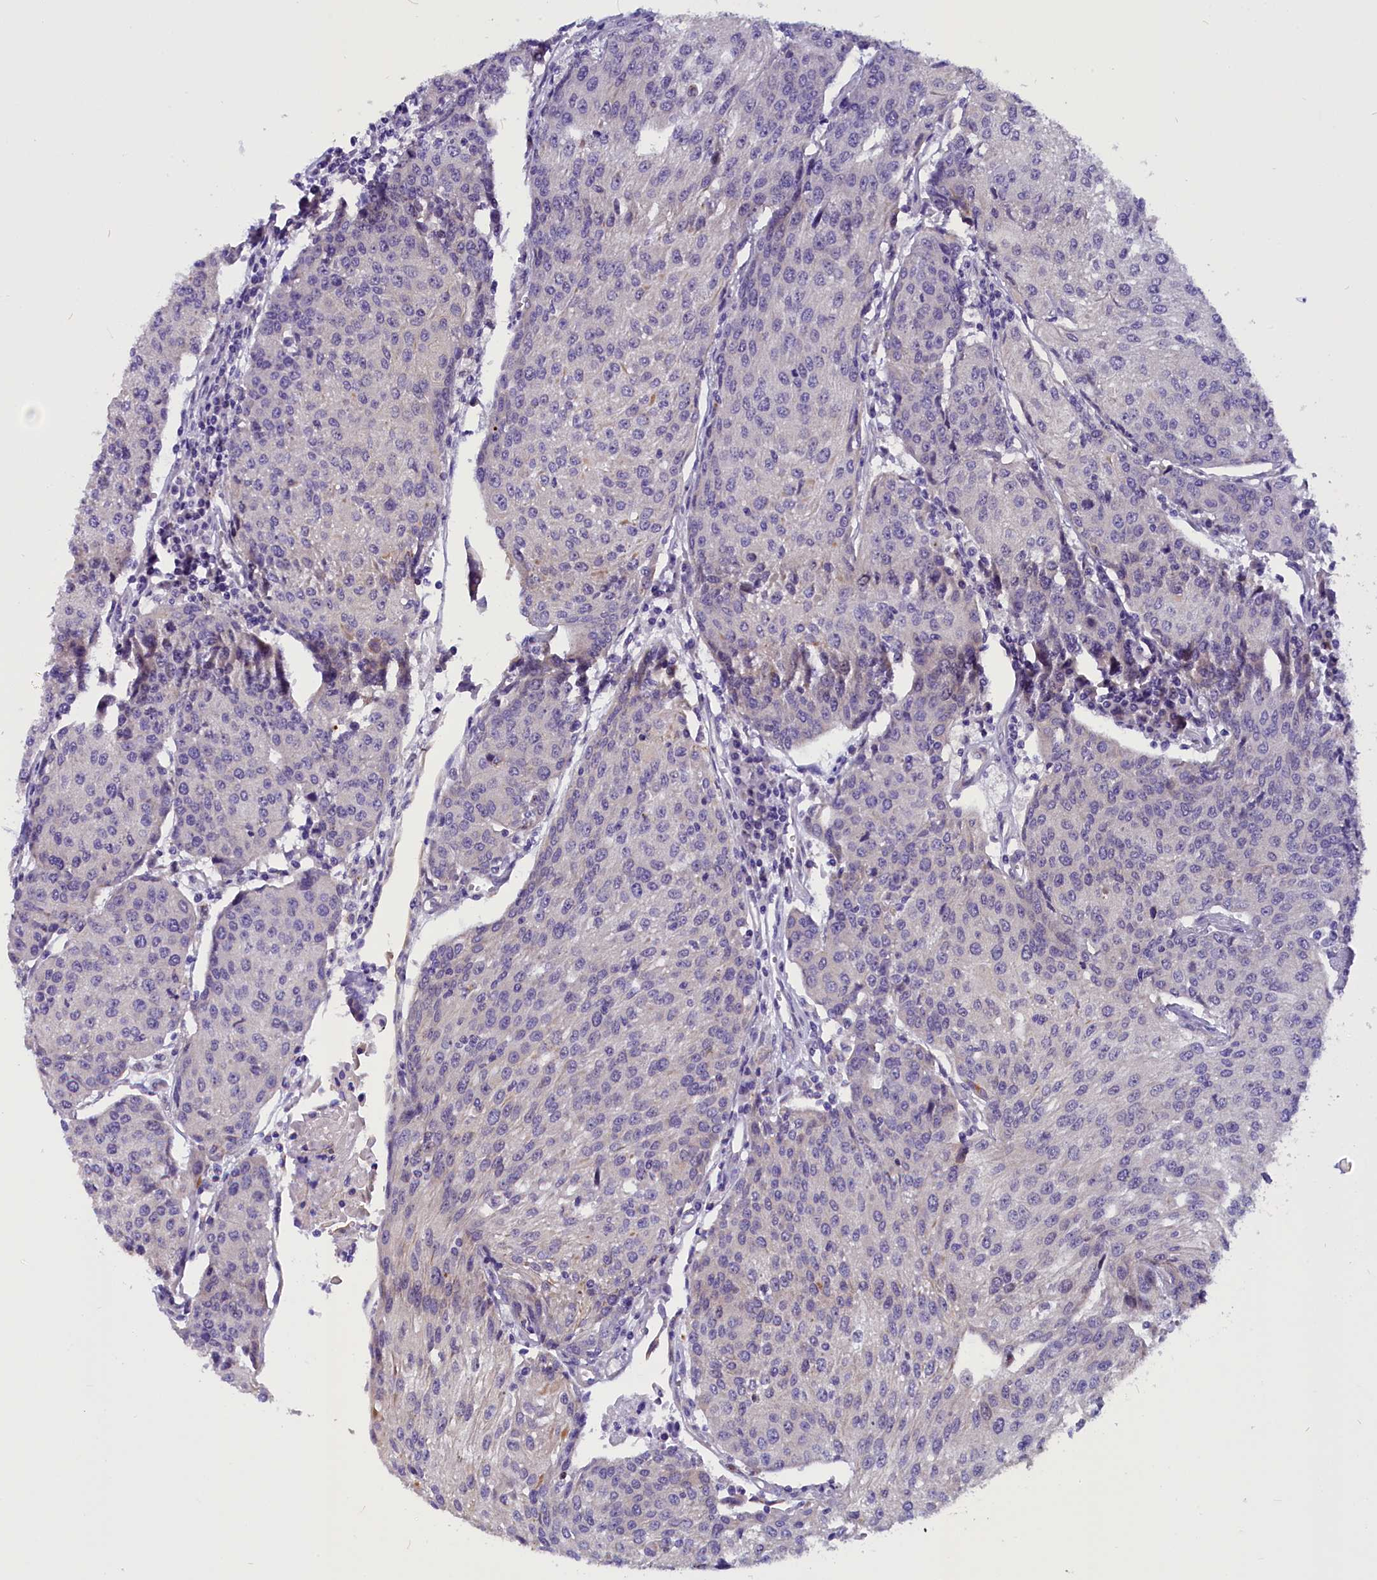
{"staining": {"intensity": "negative", "quantity": "none", "location": "none"}, "tissue": "urothelial cancer", "cell_type": "Tumor cells", "image_type": "cancer", "snomed": [{"axis": "morphology", "description": "Urothelial carcinoma, High grade"}, {"axis": "topography", "description": "Urinary bladder"}], "caption": "Urothelial carcinoma (high-grade) was stained to show a protein in brown. There is no significant expression in tumor cells.", "gene": "CEP170", "patient": {"sex": "female", "age": 85}}